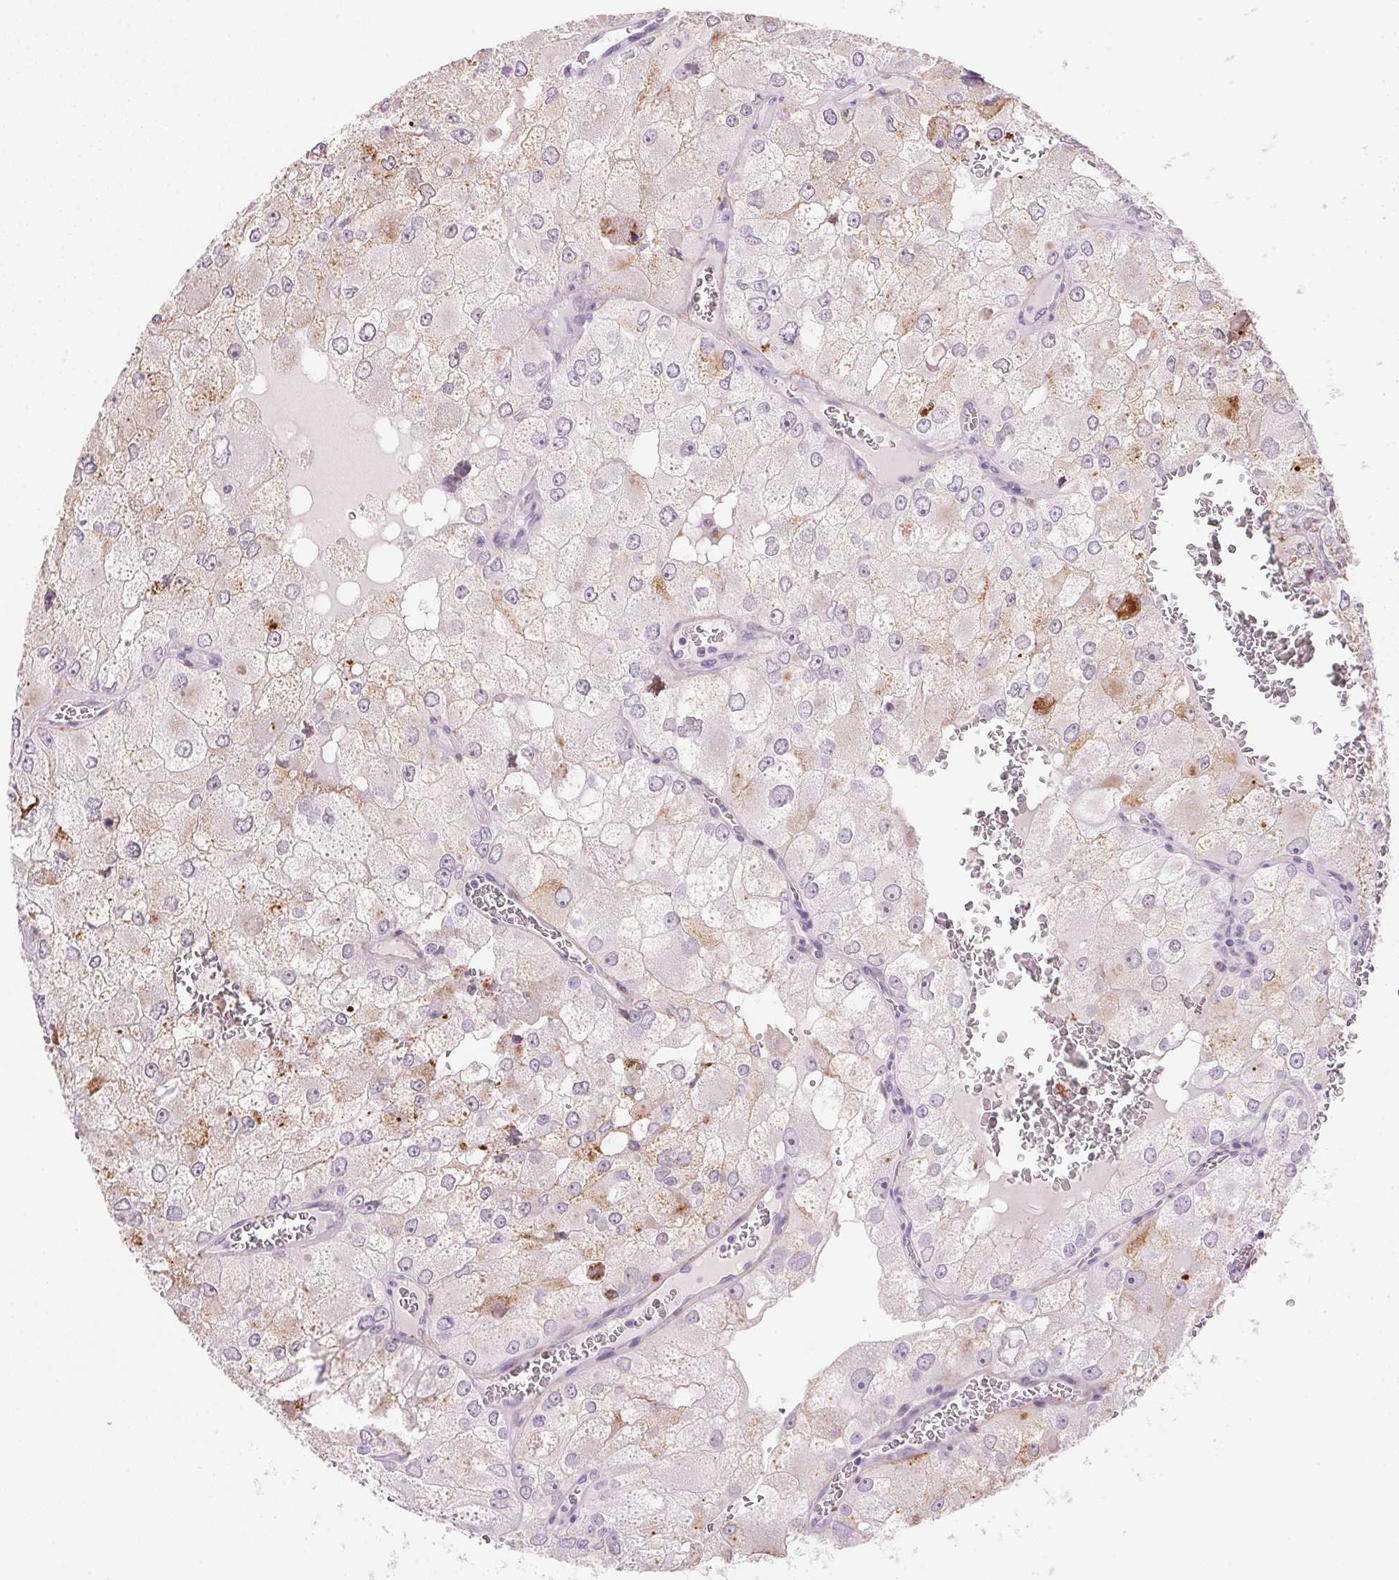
{"staining": {"intensity": "weak", "quantity": "<25%", "location": "cytoplasmic/membranous"}, "tissue": "renal cancer", "cell_type": "Tumor cells", "image_type": "cancer", "snomed": [{"axis": "morphology", "description": "Adenocarcinoma, NOS"}, {"axis": "topography", "description": "Kidney"}], "caption": "An image of renal adenocarcinoma stained for a protein demonstrates no brown staining in tumor cells.", "gene": "TEKT1", "patient": {"sex": "female", "age": 70}}